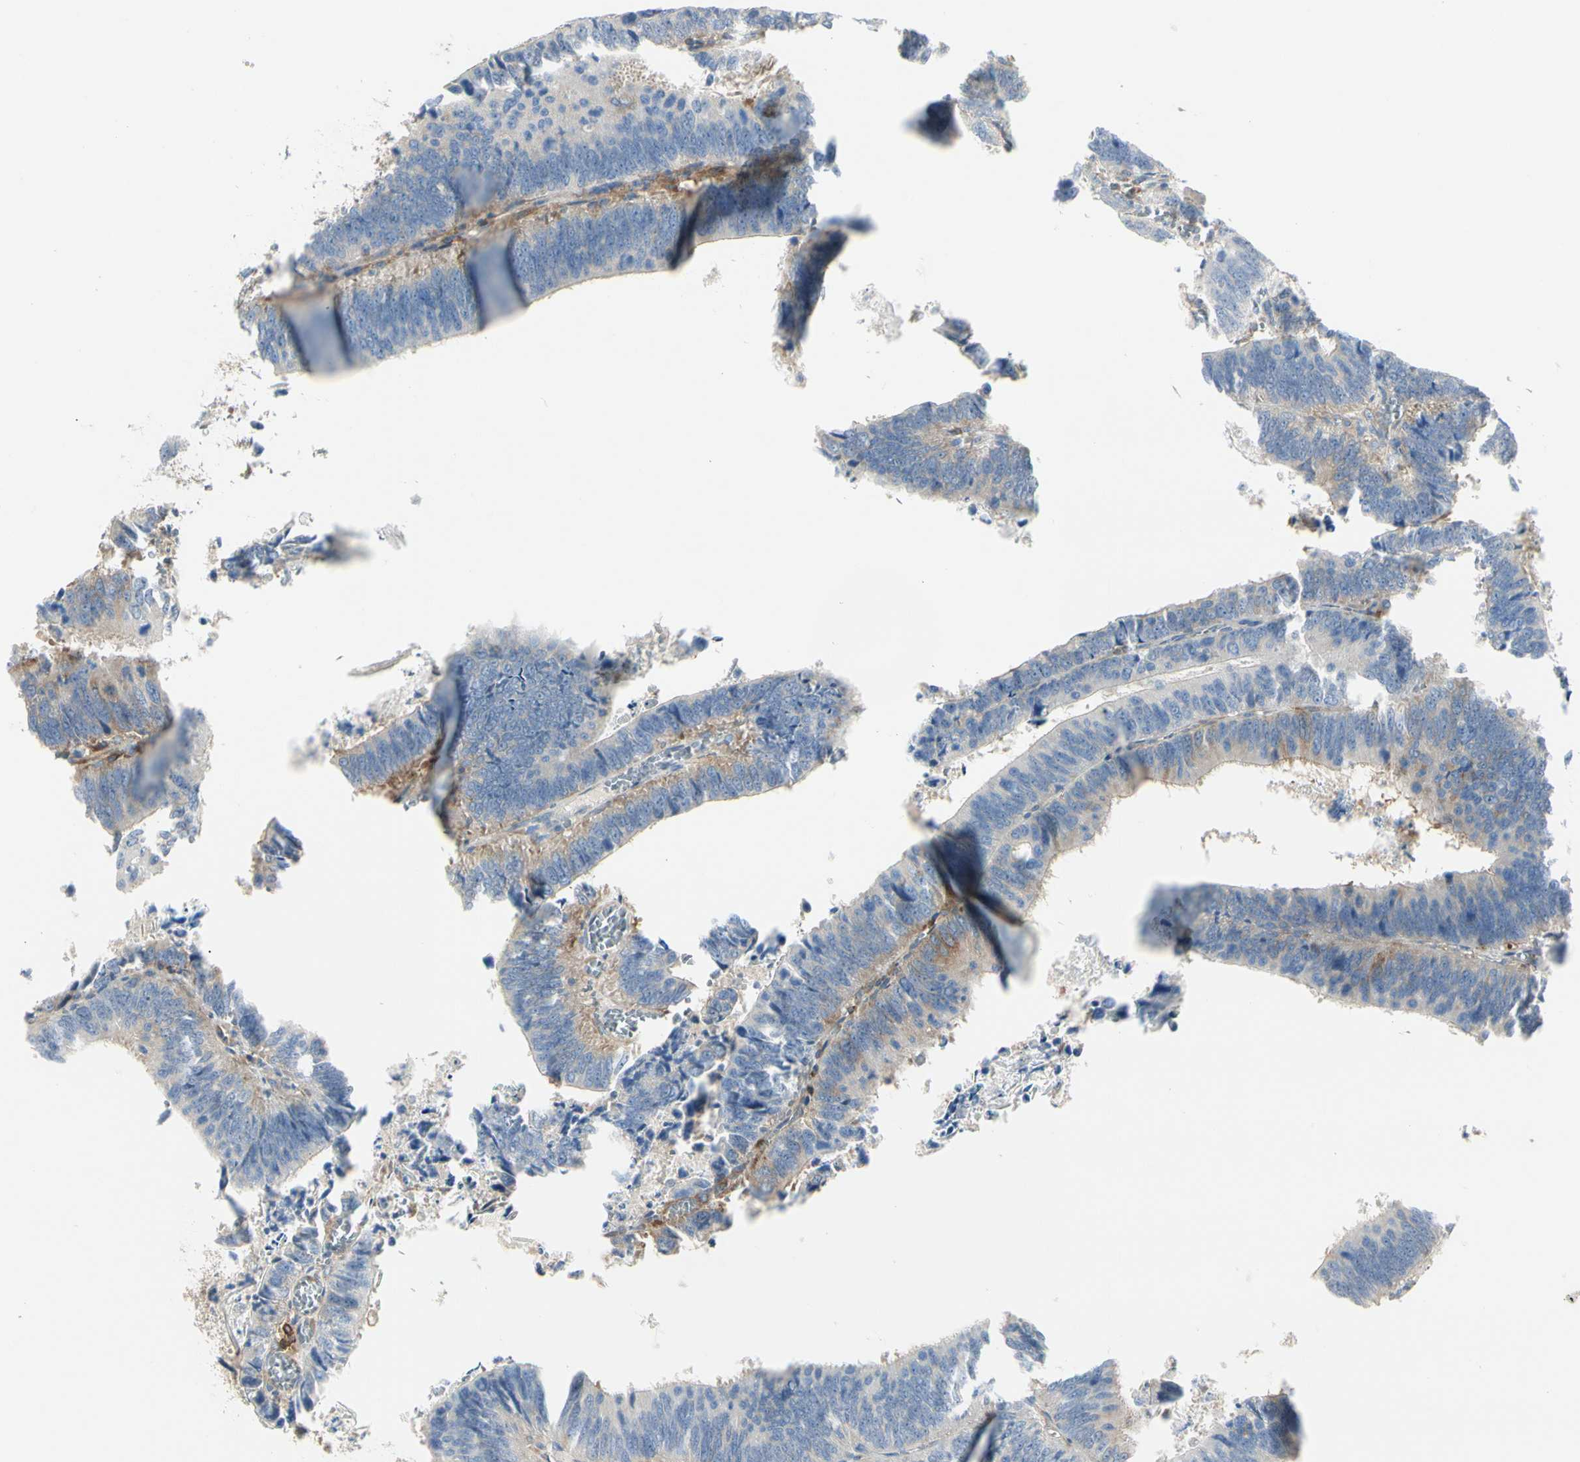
{"staining": {"intensity": "weak", "quantity": "<25%", "location": "cytoplasmic/membranous"}, "tissue": "colorectal cancer", "cell_type": "Tumor cells", "image_type": "cancer", "snomed": [{"axis": "morphology", "description": "Adenocarcinoma, NOS"}, {"axis": "topography", "description": "Colon"}], "caption": "This is a image of immunohistochemistry staining of adenocarcinoma (colorectal), which shows no positivity in tumor cells.", "gene": "NFKB2", "patient": {"sex": "male", "age": 72}}